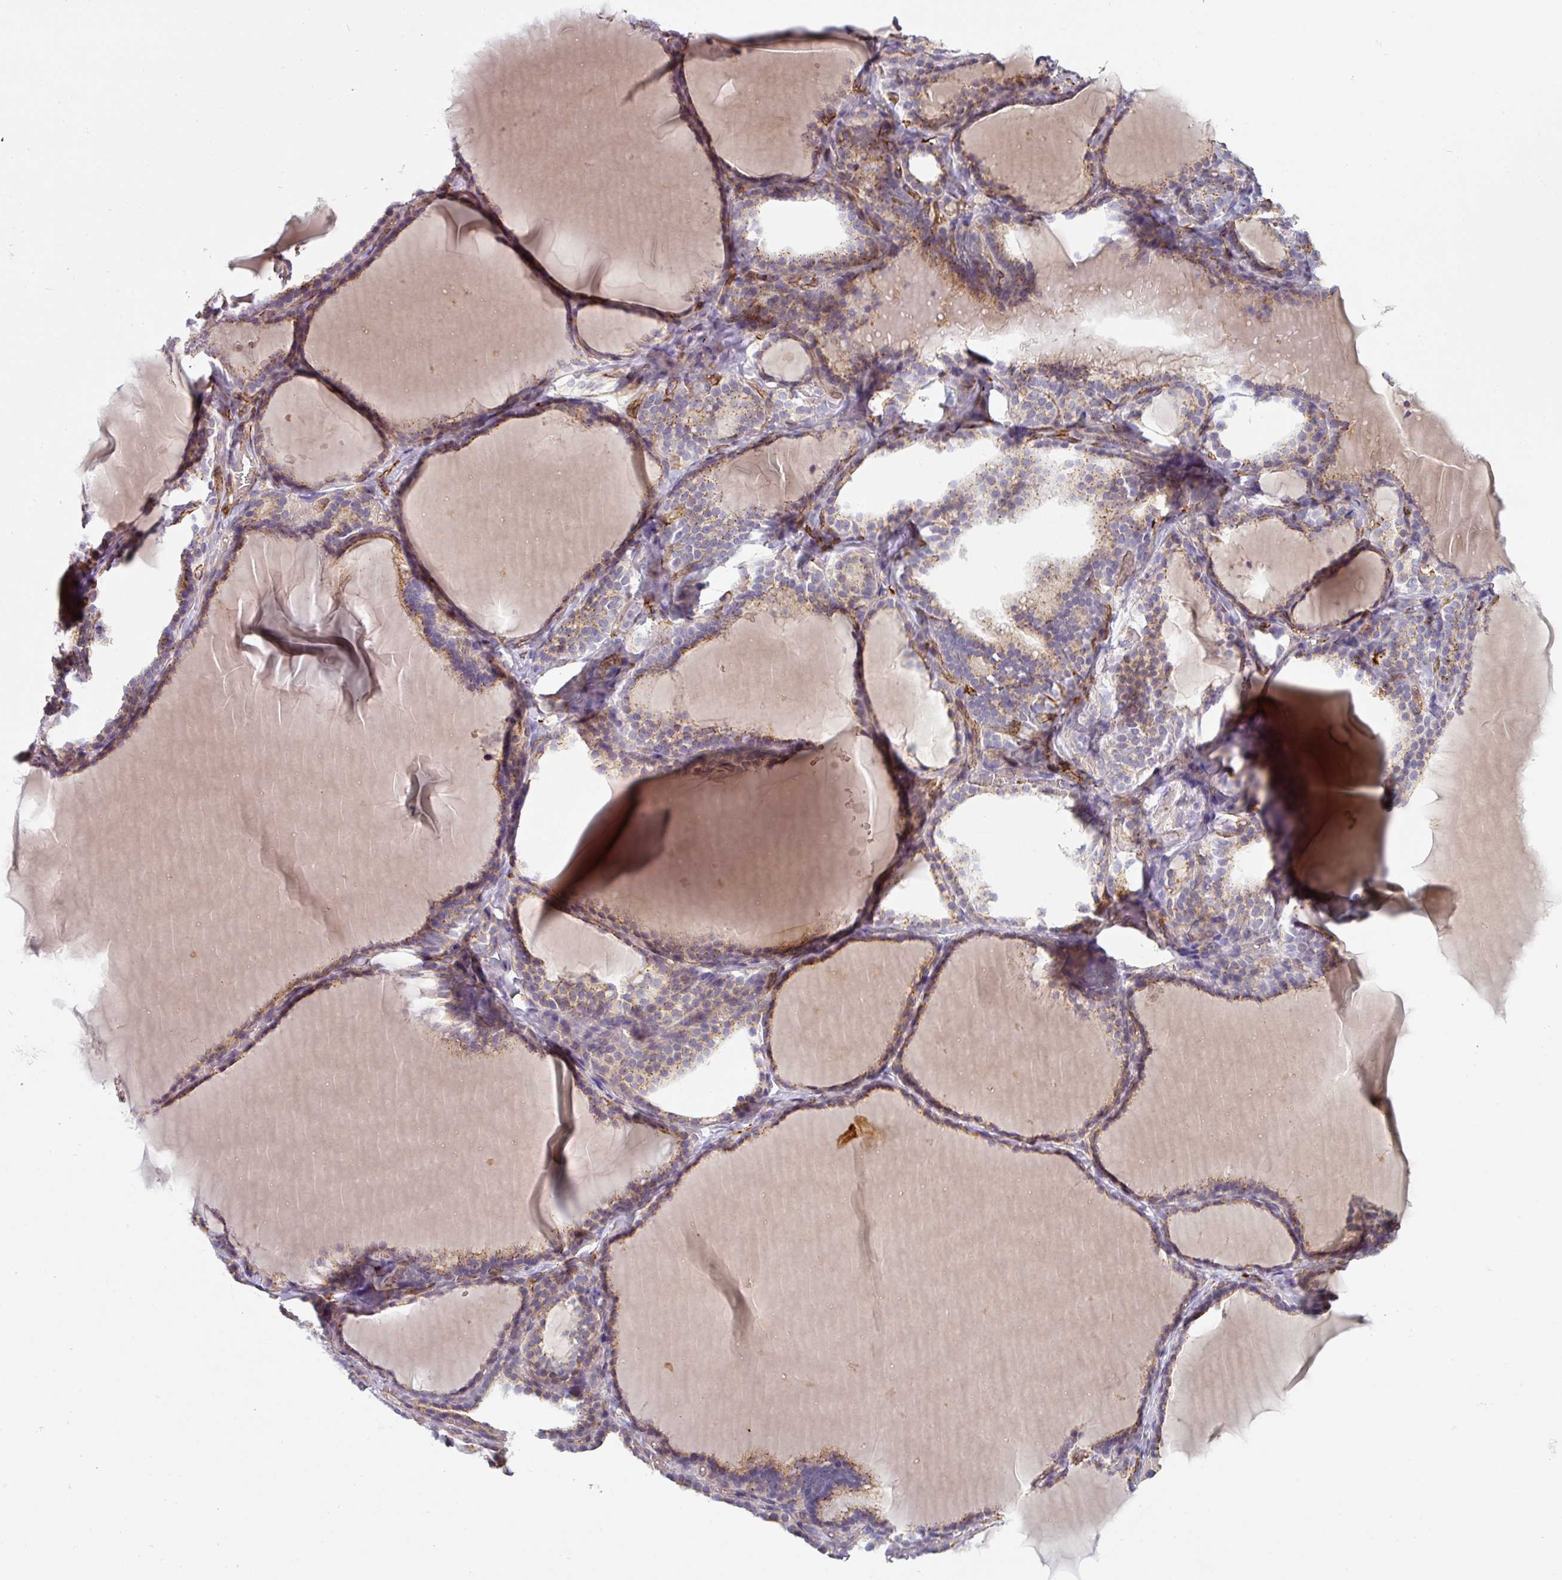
{"staining": {"intensity": "moderate", "quantity": ">75%", "location": "cytoplasmic/membranous"}, "tissue": "thyroid gland", "cell_type": "Glandular cells", "image_type": "normal", "snomed": [{"axis": "morphology", "description": "Normal tissue, NOS"}, {"axis": "topography", "description": "Thyroid gland"}], "caption": "Immunohistochemistry image of benign thyroid gland stained for a protein (brown), which exhibits medium levels of moderate cytoplasmic/membranous positivity in approximately >75% of glandular cells.", "gene": "PRODH2", "patient": {"sex": "female", "age": 31}}